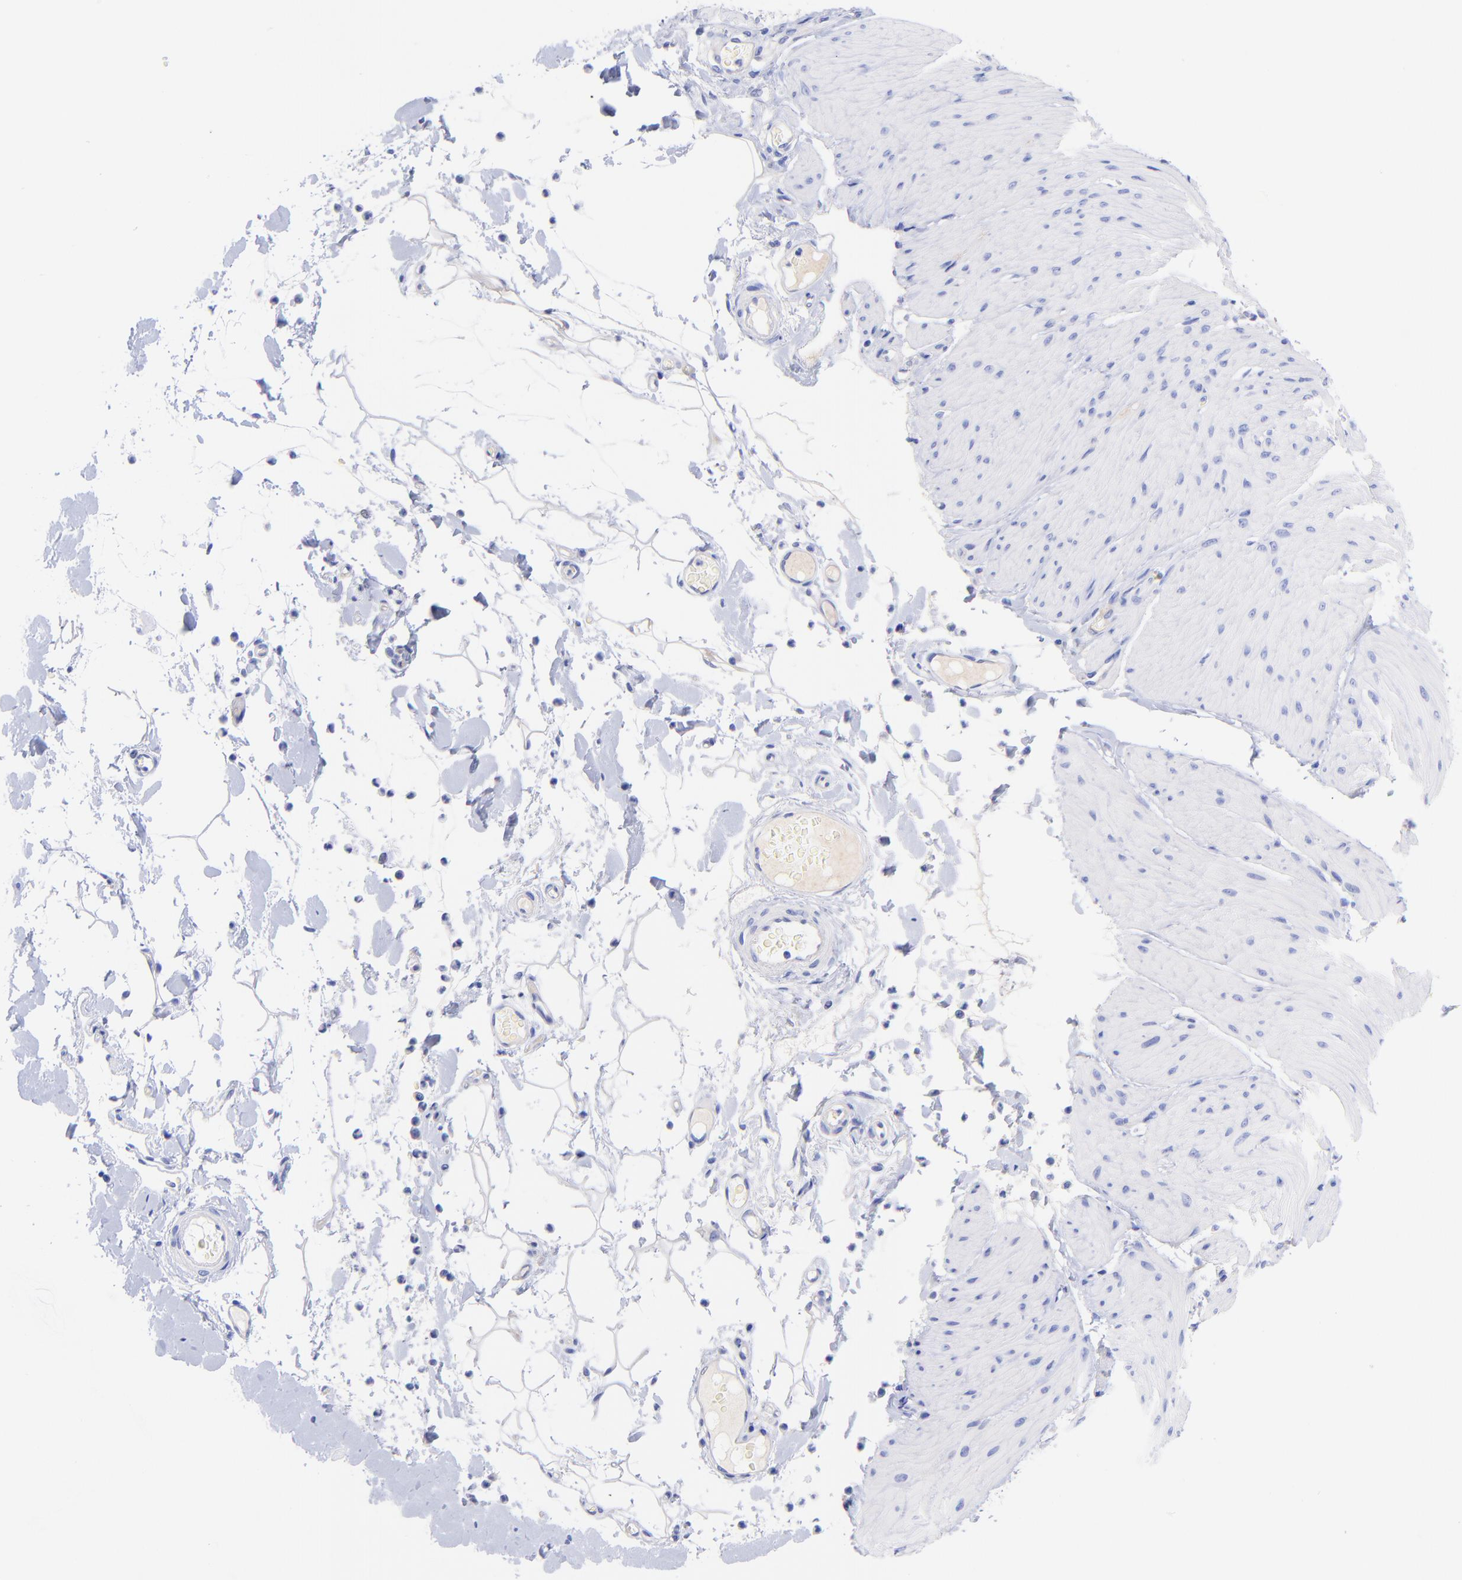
{"staining": {"intensity": "negative", "quantity": "none", "location": "none"}, "tissue": "smooth muscle", "cell_type": "Smooth muscle cells", "image_type": "normal", "snomed": [{"axis": "morphology", "description": "Normal tissue, NOS"}, {"axis": "topography", "description": "Smooth muscle"}, {"axis": "topography", "description": "Colon"}], "caption": "Smooth muscle cells are negative for brown protein staining in unremarkable smooth muscle. (Immunohistochemistry, brightfield microscopy, high magnification).", "gene": "GPHN", "patient": {"sex": "male", "age": 67}}